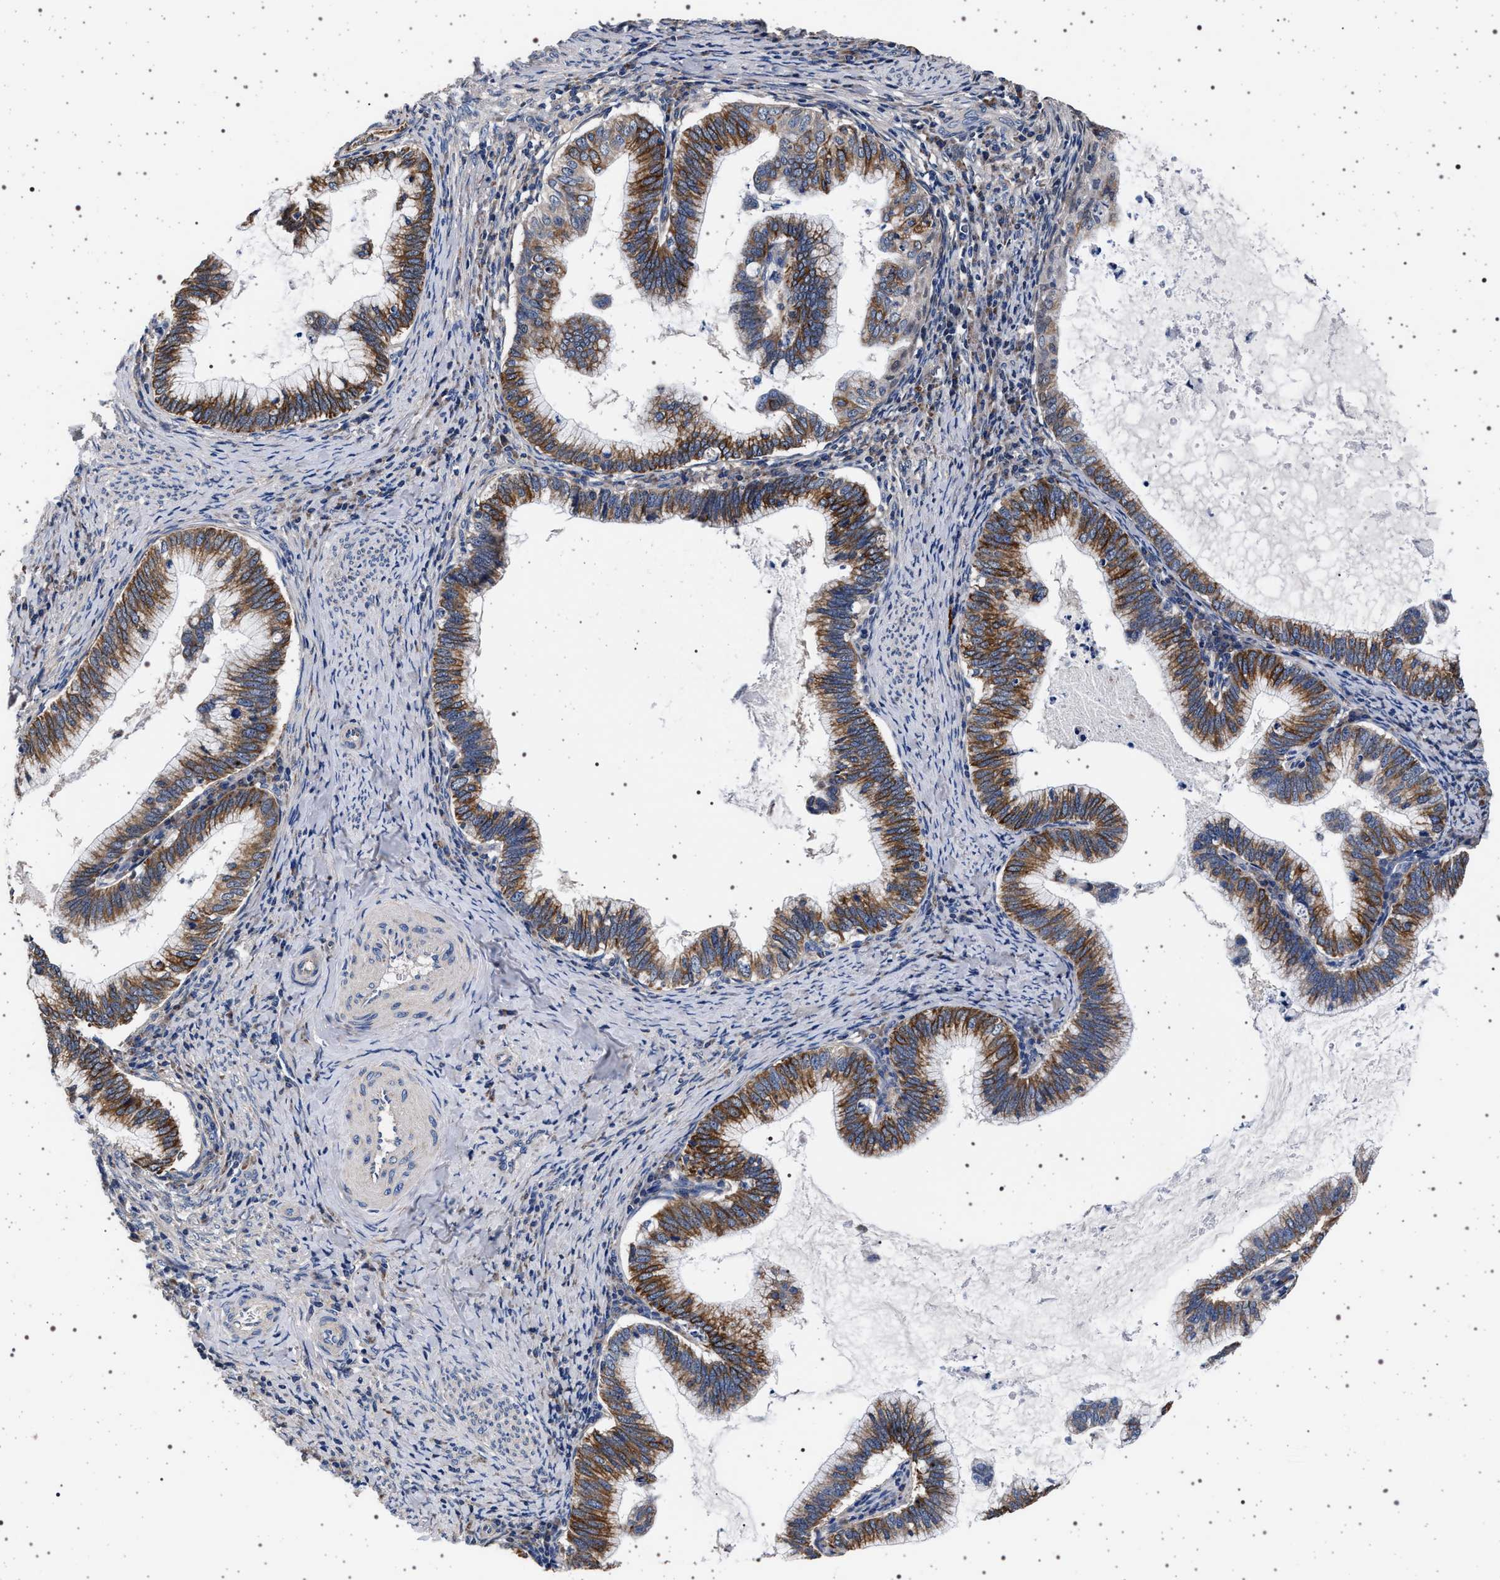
{"staining": {"intensity": "moderate", "quantity": ">75%", "location": "cytoplasmic/membranous"}, "tissue": "cervical cancer", "cell_type": "Tumor cells", "image_type": "cancer", "snomed": [{"axis": "morphology", "description": "Adenocarcinoma, NOS"}, {"axis": "topography", "description": "Cervix"}], "caption": "Brown immunohistochemical staining in cervical cancer exhibits moderate cytoplasmic/membranous expression in about >75% of tumor cells. The staining was performed using DAB, with brown indicating positive protein expression. Nuclei are stained blue with hematoxylin.", "gene": "MAP3K2", "patient": {"sex": "female", "age": 36}}